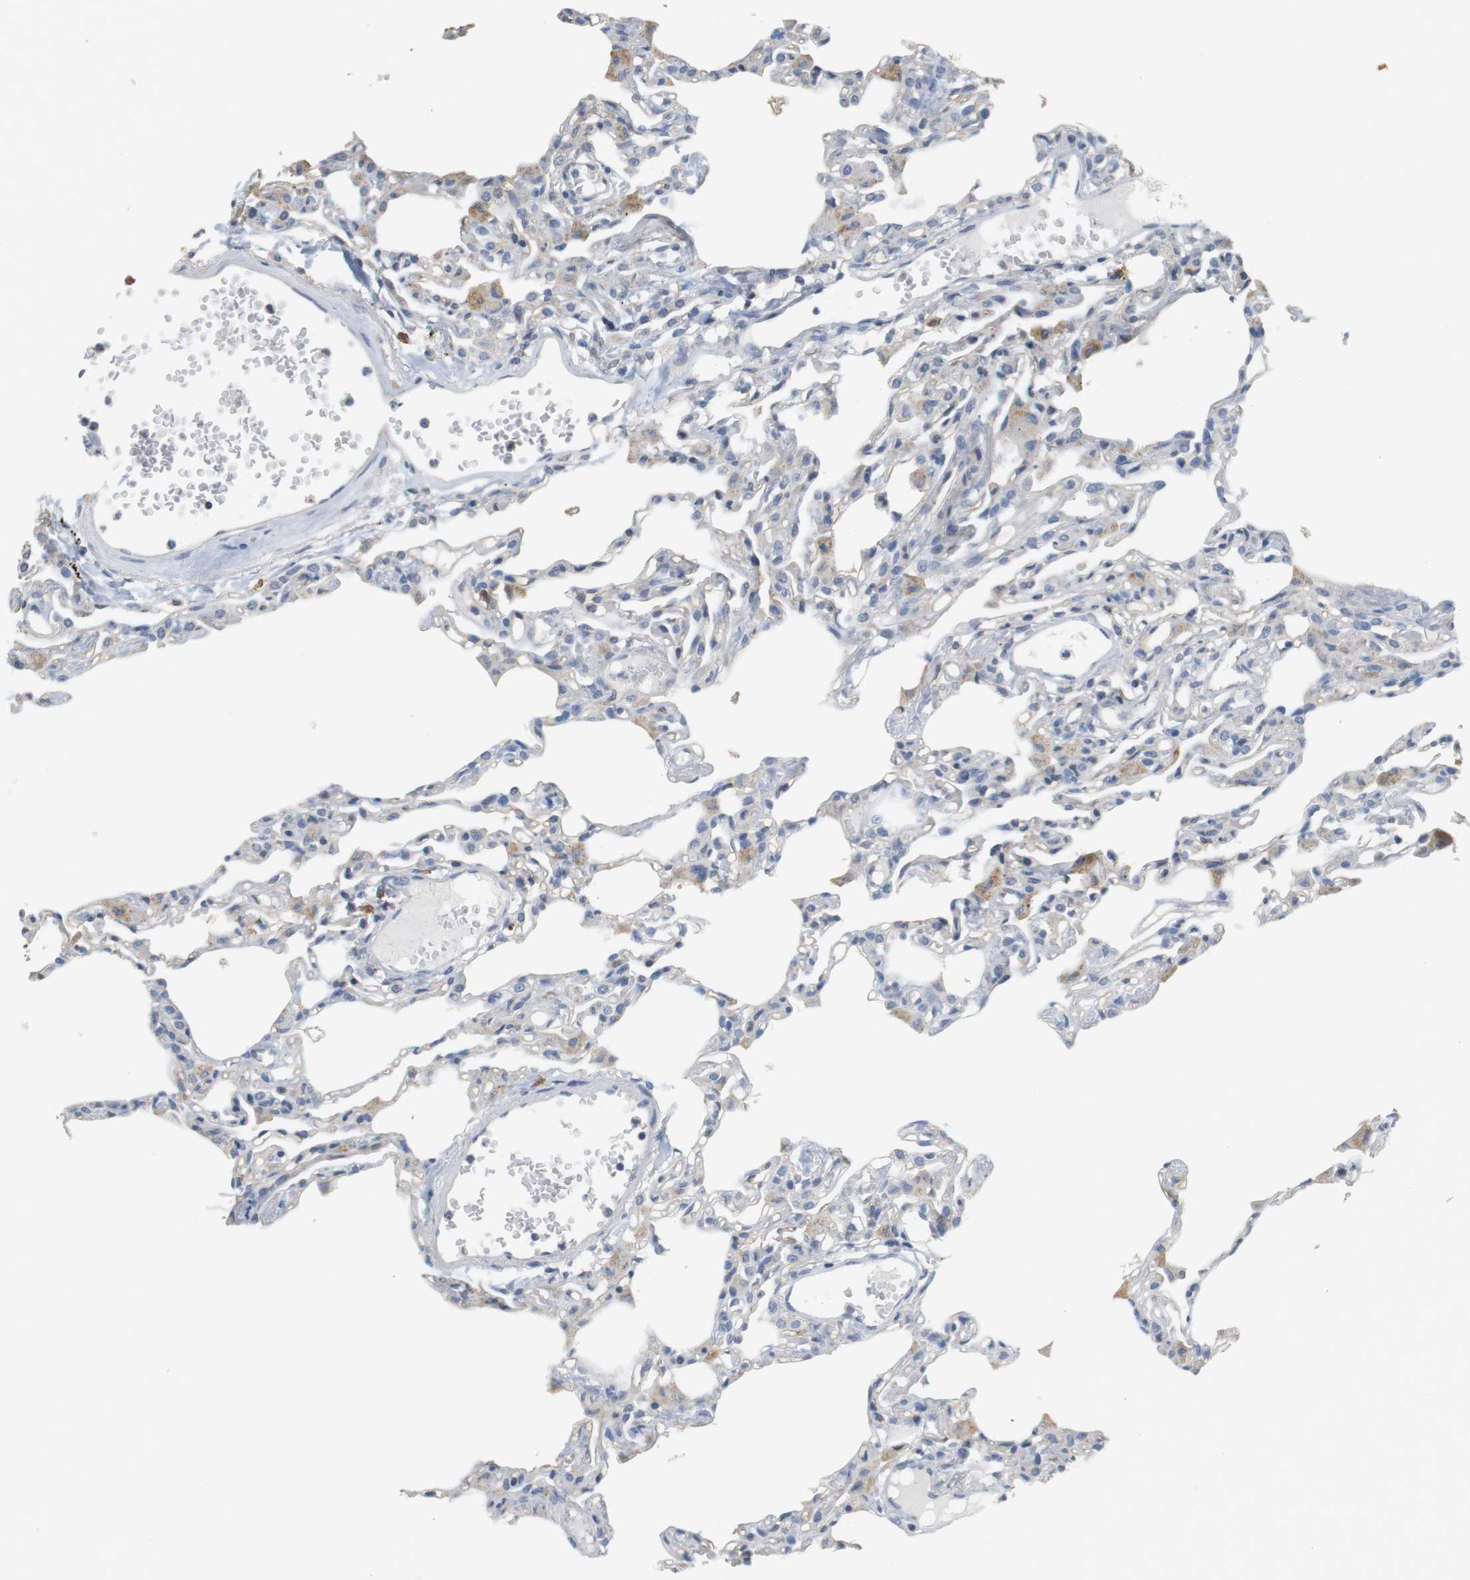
{"staining": {"intensity": "negative", "quantity": "none", "location": "none"}, "tissue": "lung", "cell_type": "Alveolar cells", "image_type": "normal", "snomed": [{"axis": "morphology", "description": "Normal tissue, NOS"}, {"axis": "topography", "description": "Lung"}], "caption": "The image demonstrates no significant staining in alveolar cells of lung.", "gene": "OSR1", "patient": {"sex": "female", "age": 49}}